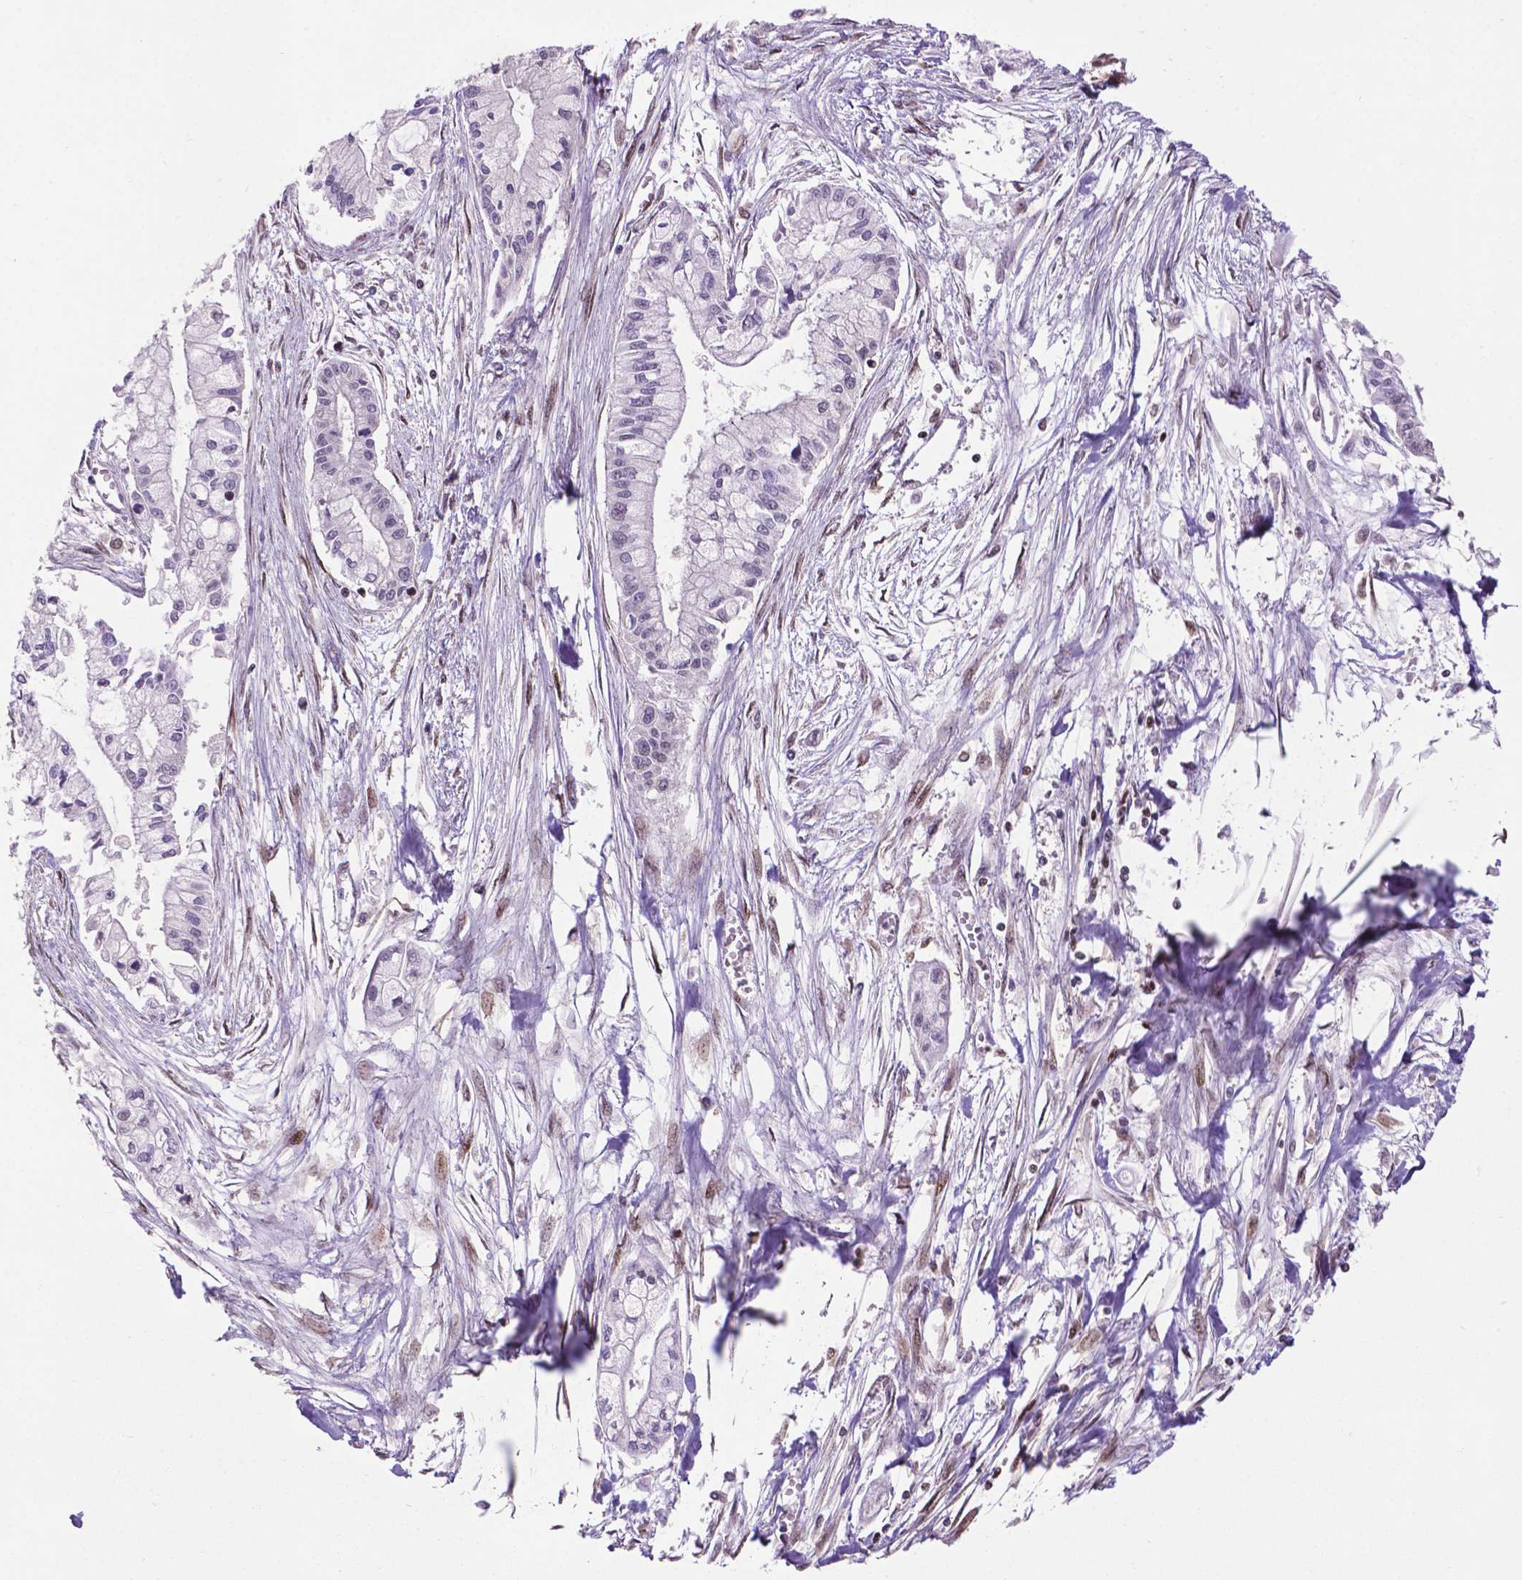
{"staining": {"intensity": "negative", "quantity": "none", "location": "none"}, "tissue": "pancreatic cancer", "cell_type": "Tumor cells", "image_type": "cancer", "snomed": [{"axis": "morphology", "description": "Adenocarcinoma, NOS"}, {"axis": "topography", "description": "Pancreas"}], "caption": "Micrograph shows no significant protein expression in tumor cells of pancreatic adenocarcinoma.", "gene": "CSNK2A1", "patient": {"sex": "male", "age": 54}}